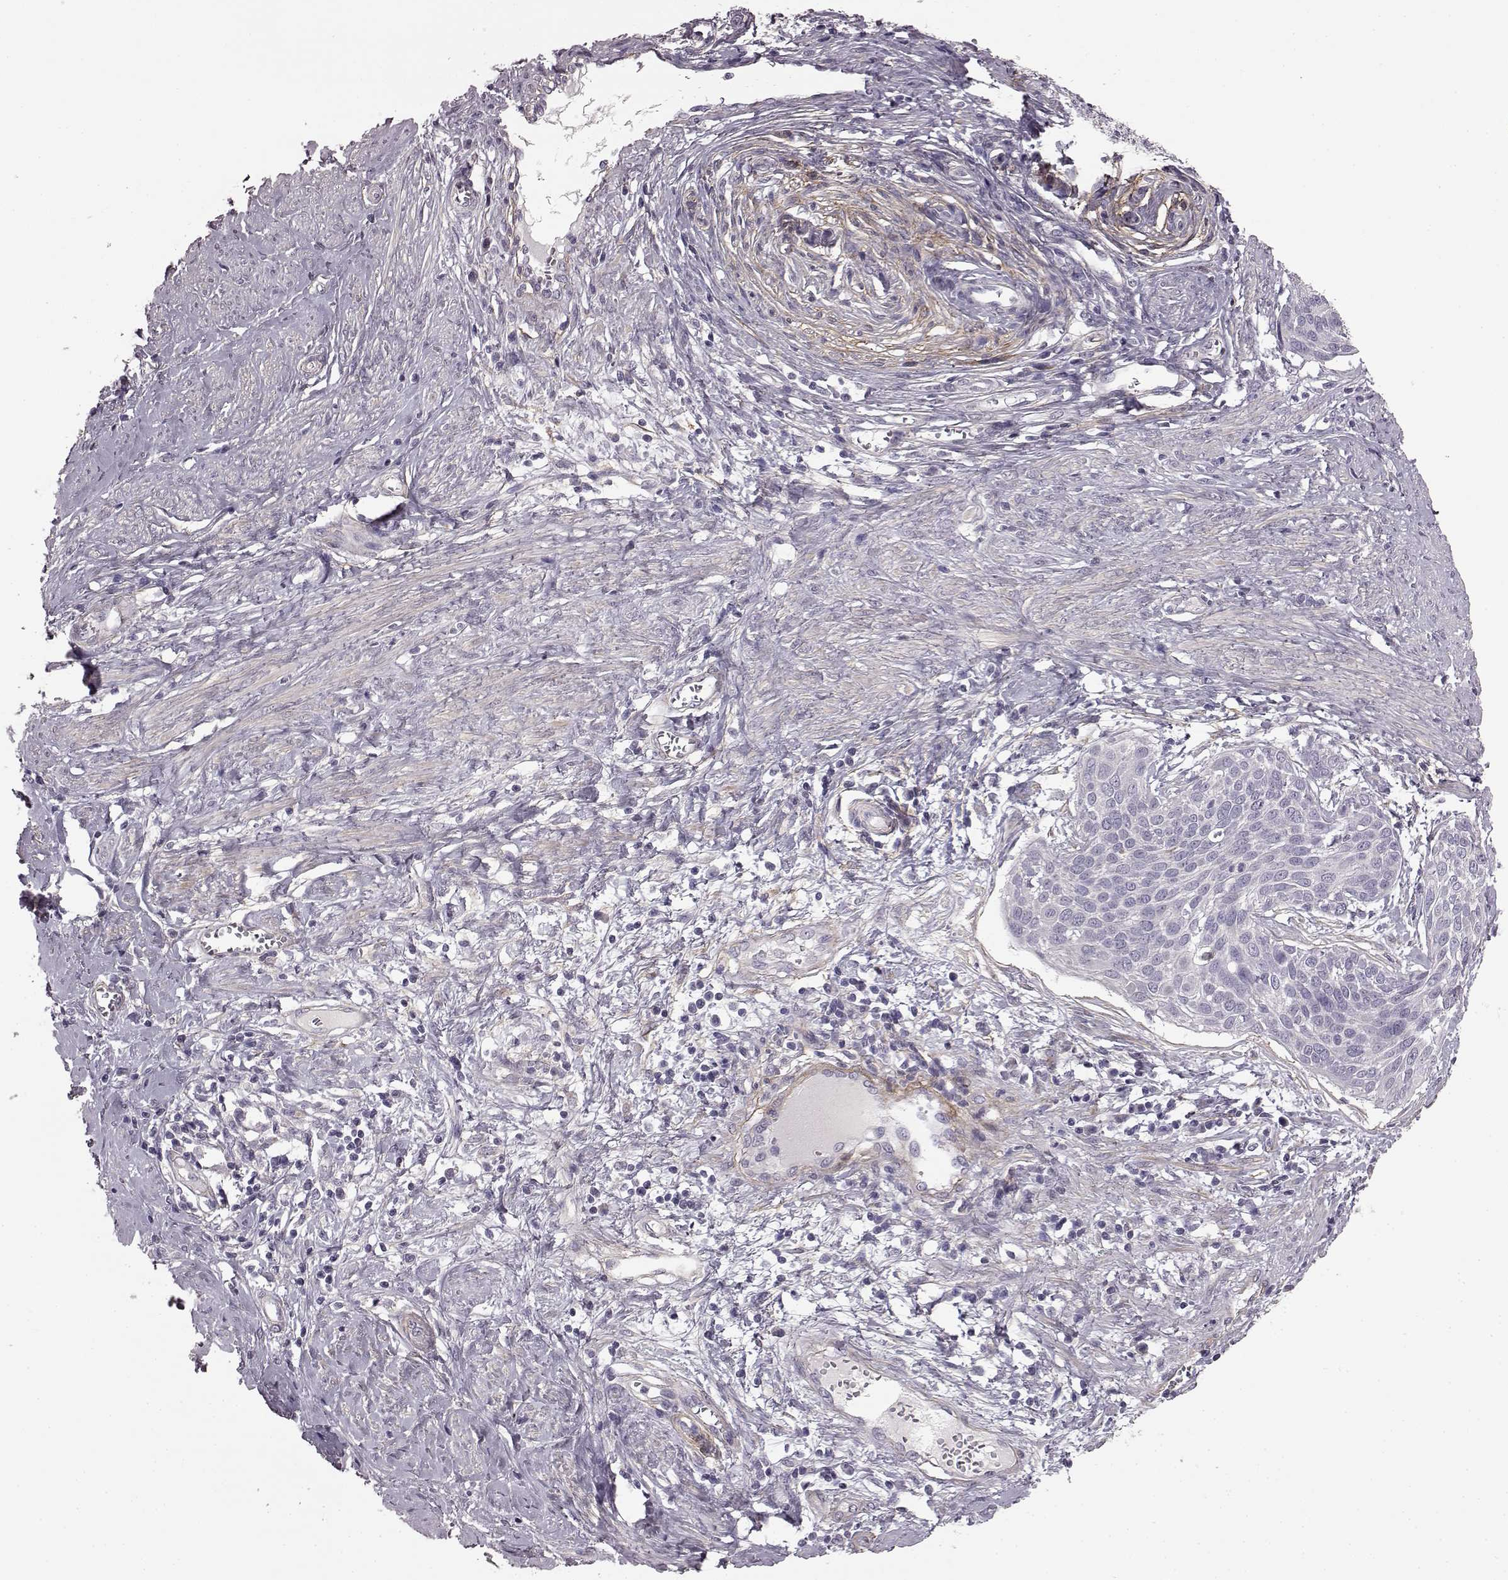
{"staining": {"intensity": "negative", "quantity": "none", "location": "none"}, "tissue": "cervical cancer", "cell_type": "Tumor cells", "image_type": "cancer", "snomed": [{"axis": "morphology", "description": "Squamous cell carcinoma, NOS"}, {"axis": "topography", "description": "Cervix"}], "caption": "An immunohistochemistry (IHC) image of cervical squamous cell carcinoma is shown. There is no staining in tumor cells of cervical squamous cell carcinoma. (DAB (3,3'-diaminobenzidine) immunohistochemistry with hematoxylin counter stain).", "gene": "GRK1", "patient": {"sex": "female", "age": 39}}